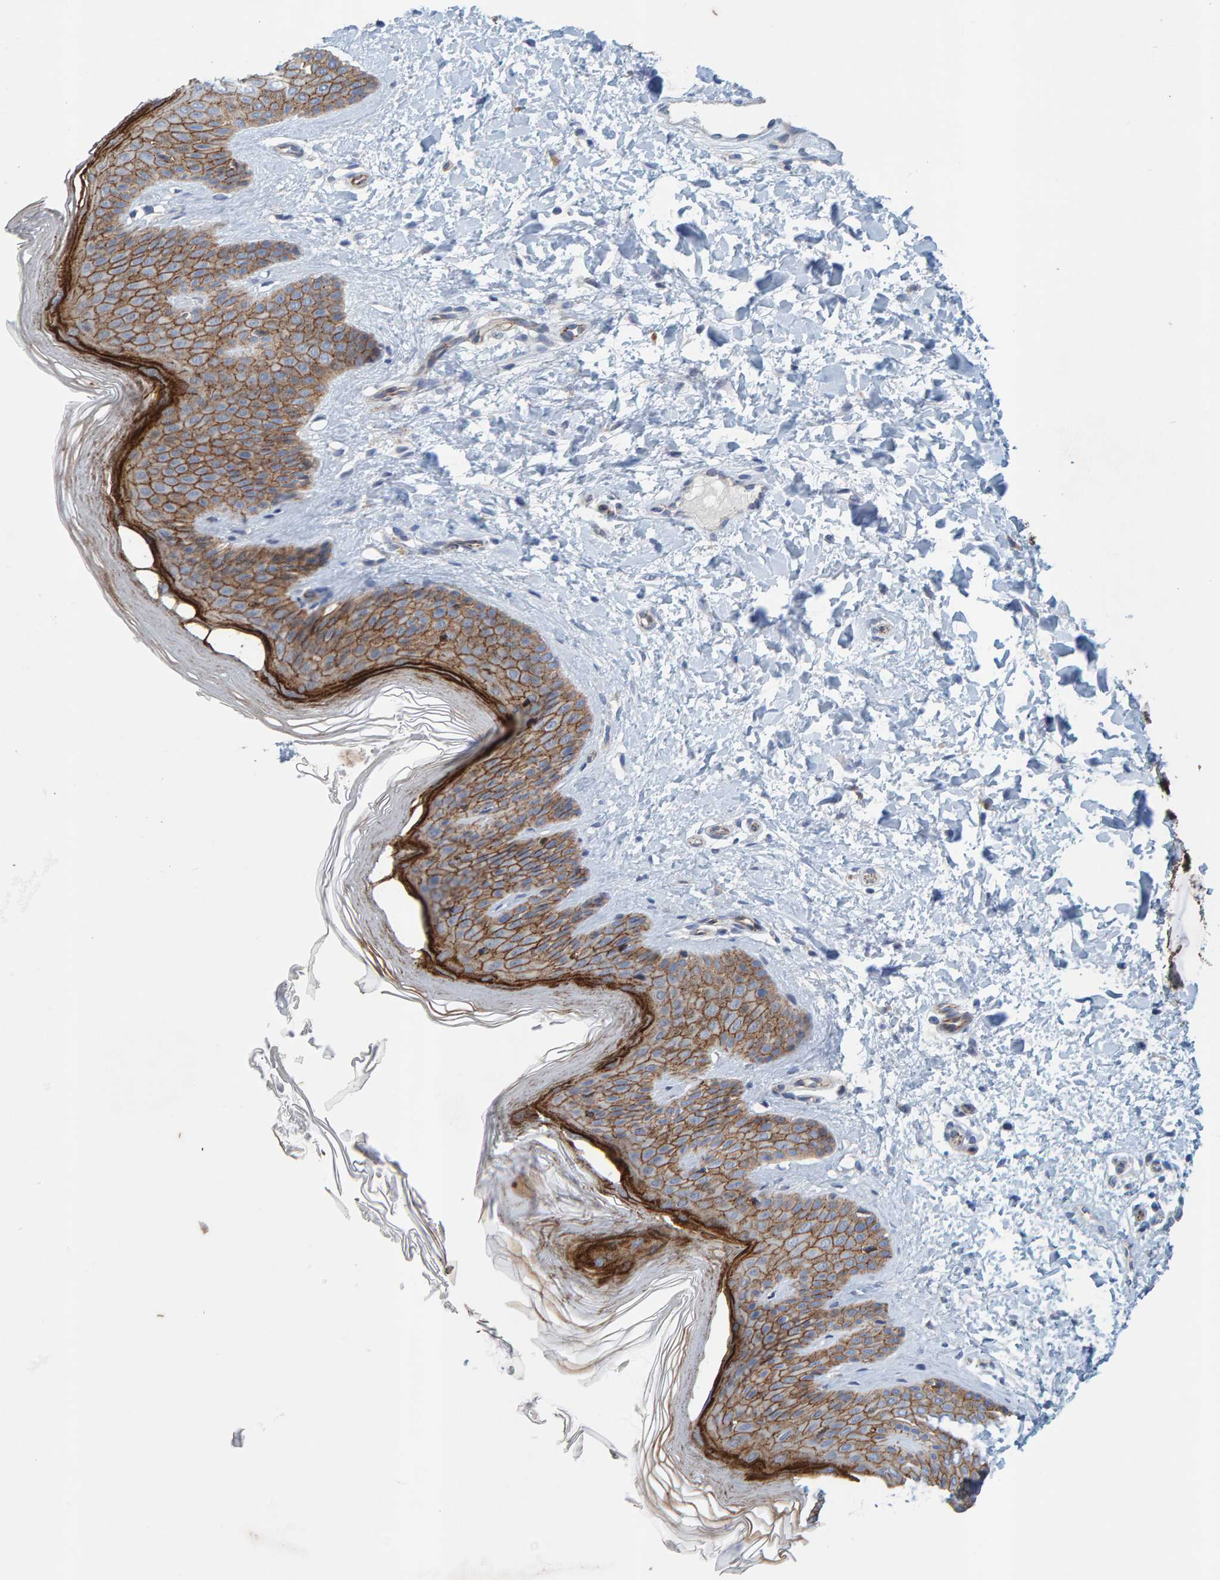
{"staining": {"intensity": "negative", "quantity": "none", "location": "none"}, "tissue": "skin", "cell_type": "Fibroblasts", "image_type": "normal", "snomed": [{"axis": "morphology", "description": "Normal tissue, NOS"}, {"axis": "morphology", "description": "Malignant melanoma, Metastatic site"}, {"axis": "topography", "description": "Skin"}], "caption": "DAB (3,3'-diaminobenzidine) immunohistochemical staining of unremarkable human skin displays no significant staining in fibroblasts. (DAB immunohistochemistry with hematoxylin counter stain).", "gene": "KRBA2", "patient": {"sex": "male", "age": 41}}